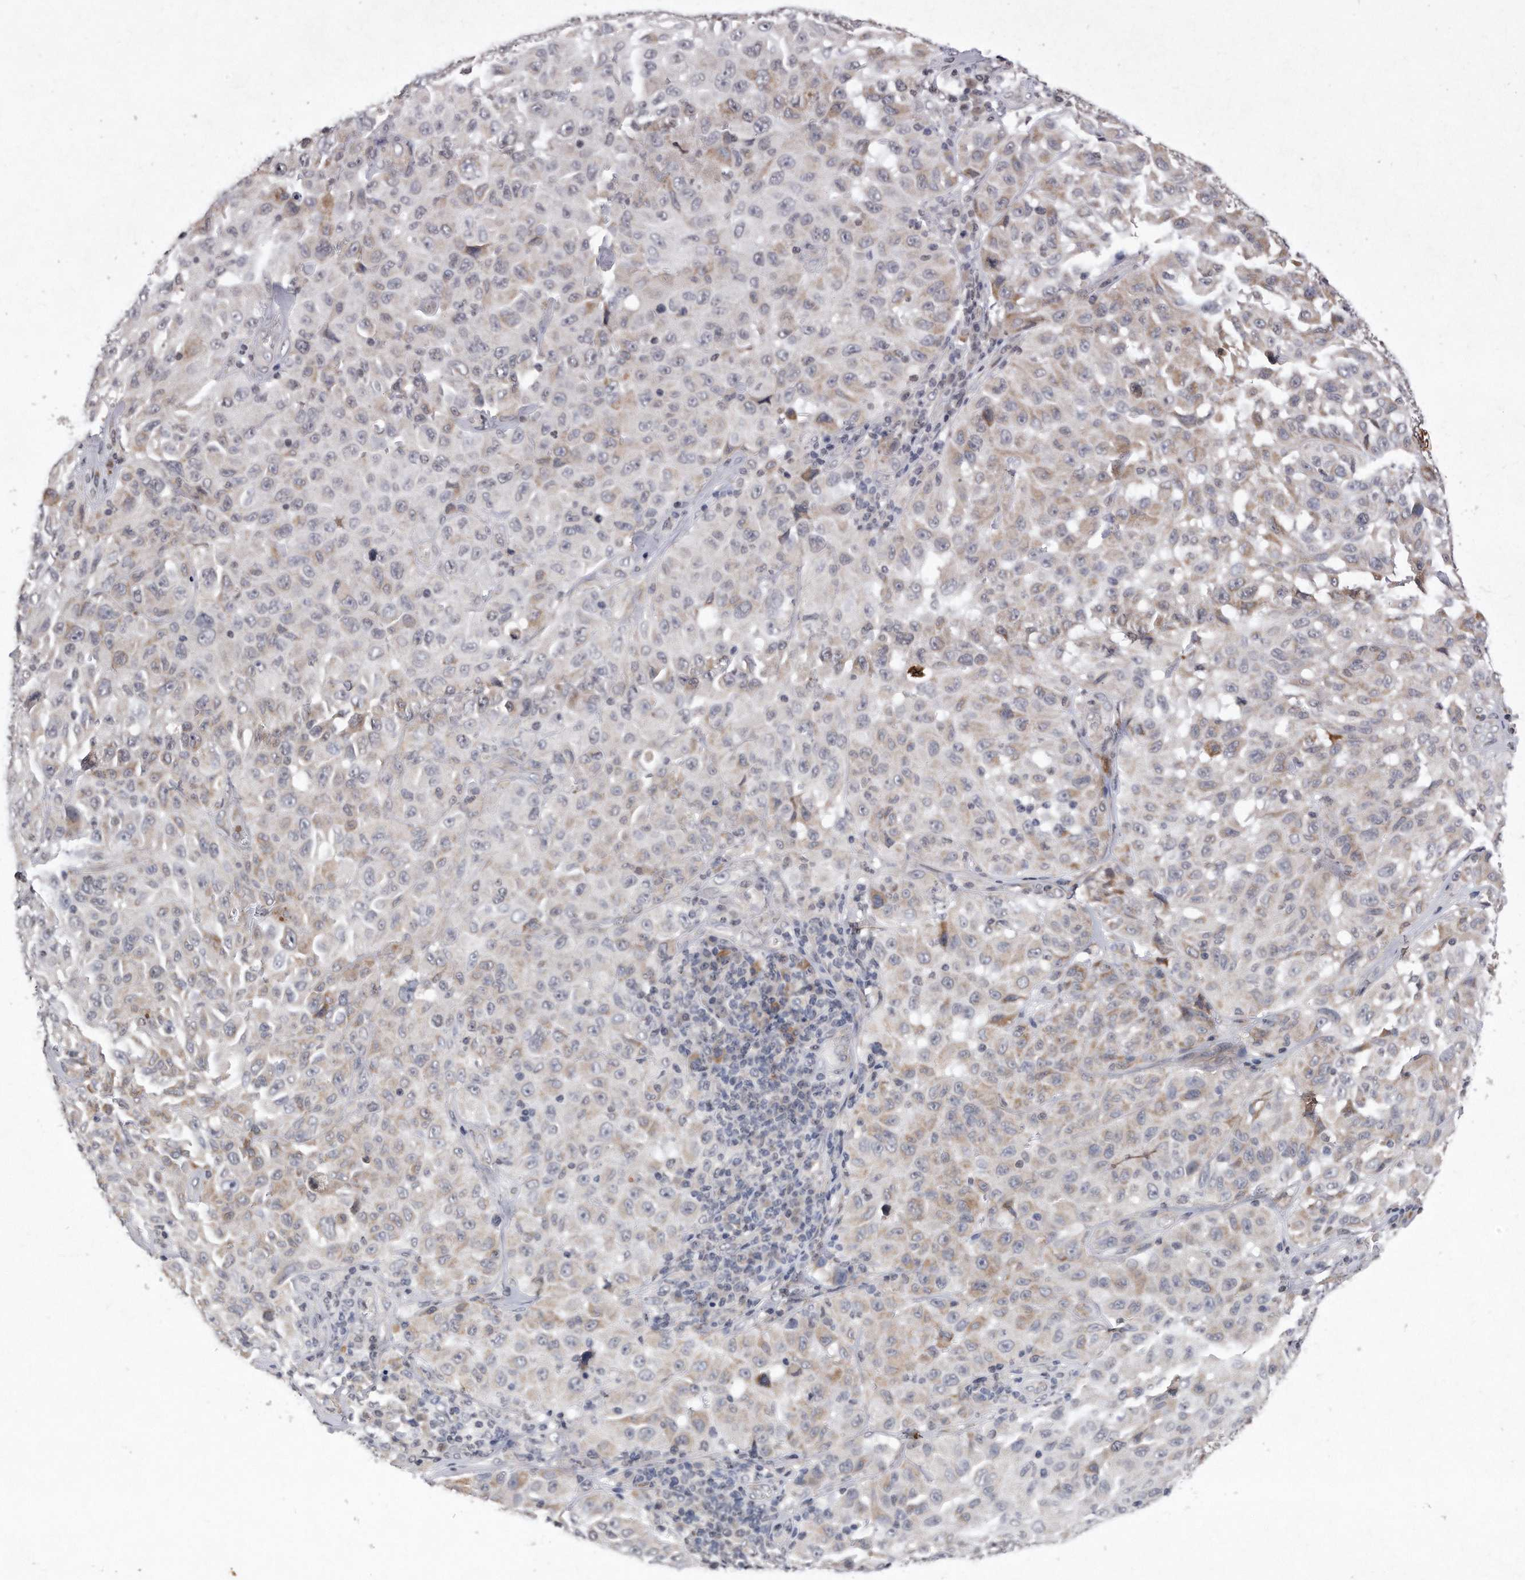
{"staining": {"intensity": "moderate", "quantity": "<25%", "location": "cytoplasmic/membranous"}, "tissue": "melanoma", "cell_type": "Tumor cells", "image_type": "cancer", "snomed": [{"axis": "morphology", "description": "Malignant melanoma, NOS"}, {"axis": "topography", "description": "Skin"}], "caption": "Human malignant melanoma stained with a protein marker demonstrates moderate staining in tumor cells.", "gene": "DAB1", "patient": {"sex": "male", "age": 66}}